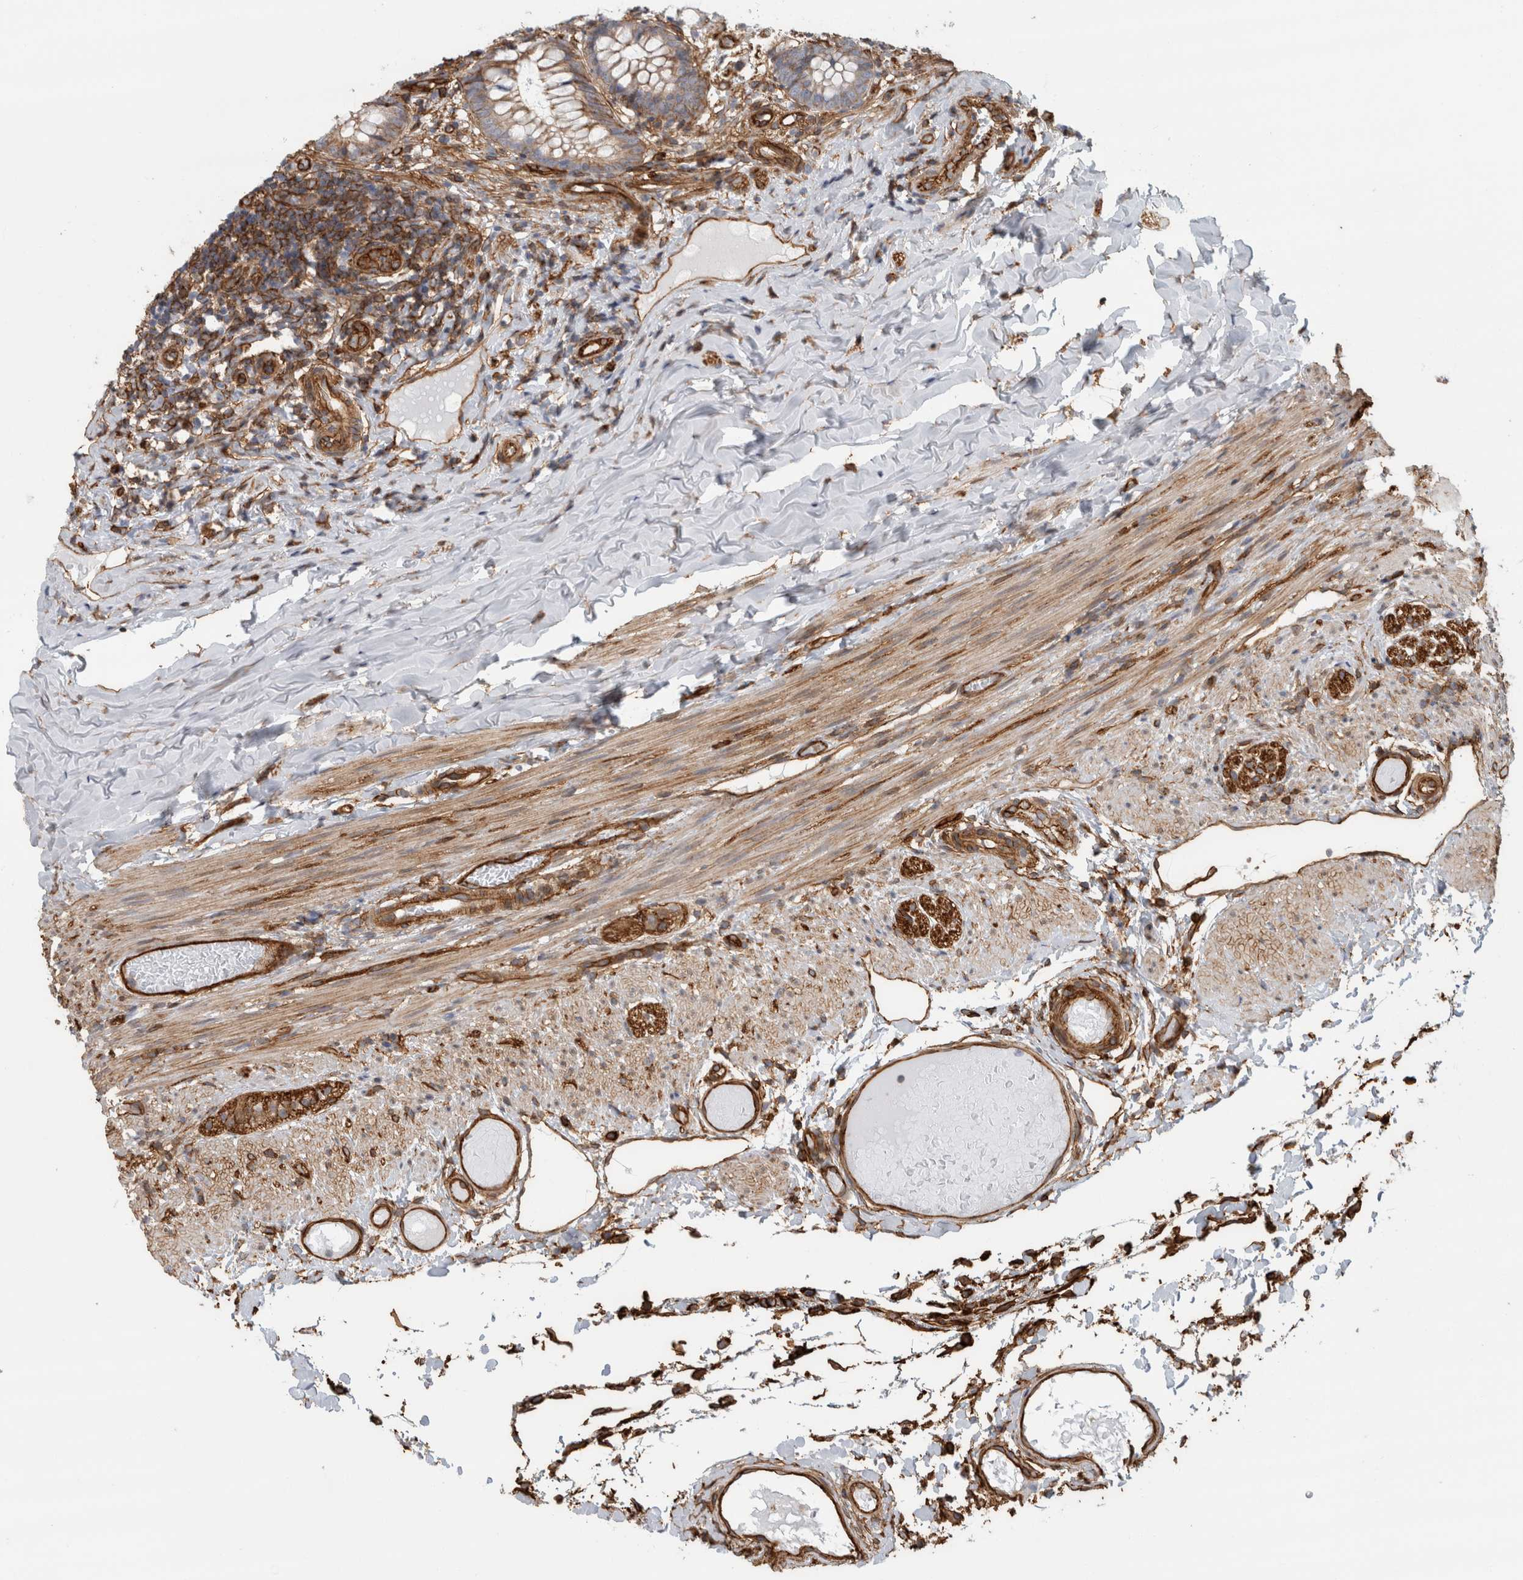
{"staining": {"intensity": "weak", "quantity": "25%-75%", "location": "cytoplasmic/membranous"}, "tissue": "appendix", "cell_type": "Glandular cells", "image_type": "normal", "snomed": [{"axis": "morphology", "description": "Normal tissue, NOS"}, {"axis": "topography", "description": "Appendix"}], "caption": "Appendix was stained to show a protein in brown. There is low levels of weak cytoplasmic/membranous staining in approximately 25%-75% of glandular cells. (Brightfield microscopy of DAB IHC at high magnification).", "gene": "AHNAK", "patient": {"sex": "male", "age": 8}}